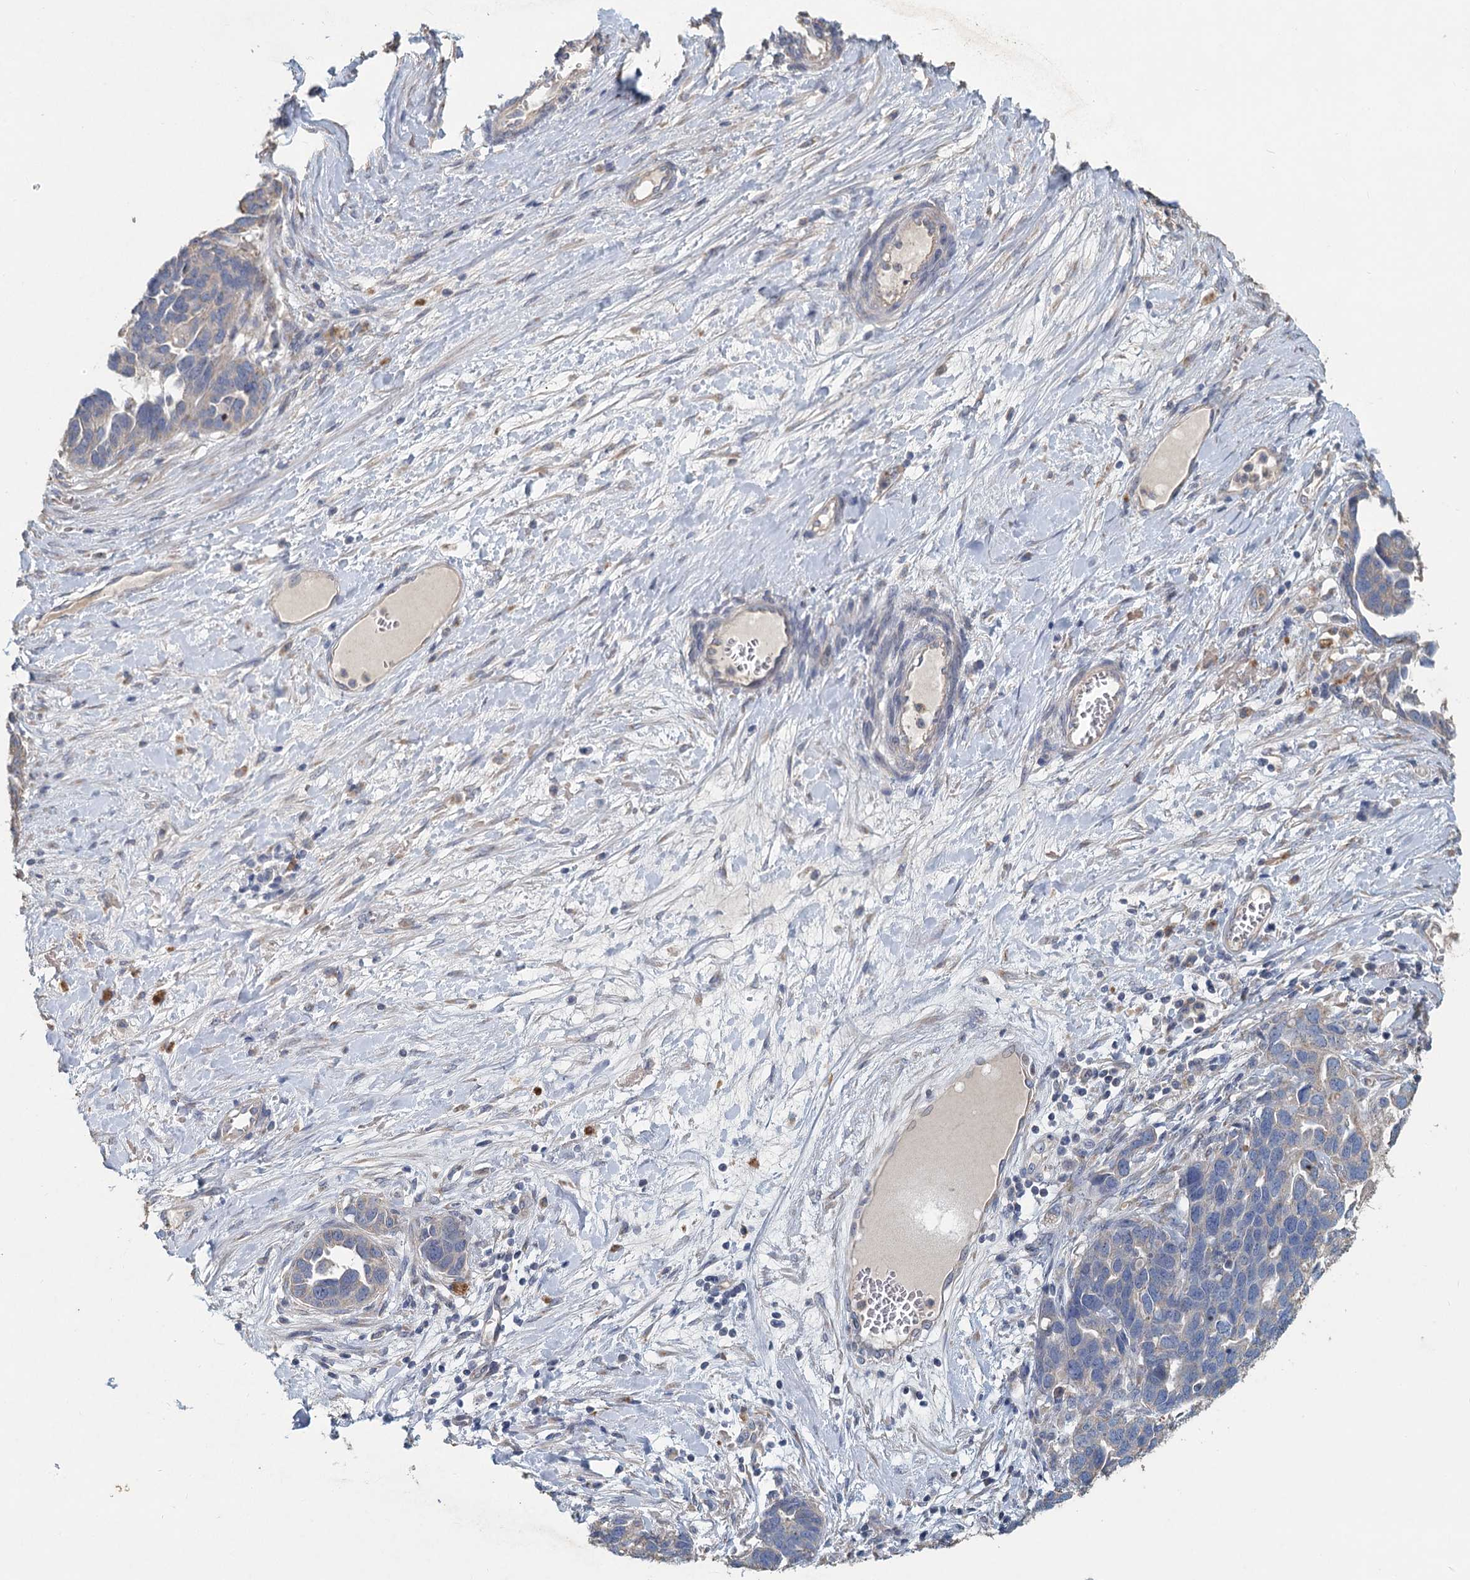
{"staining": {"intensity": "negative", "quantity": "none", "location": "none"}, "tissue": "ovarian cancer", "cell_type": "Tumor cells", "image_type": "cancer", "snomed": [{"axis": "morphology", "description": "Cystadenocarcinoma, serous, NOS"}, {"axis": "topography", "description": "Ovary"}], "caption": "Photomicrograph shows no protein expression in tumor cells of serous cystadenocarcinoma (ovarian) tissue.", "gene": "HES2", "patient": {"sex": "female", "age": 54}}